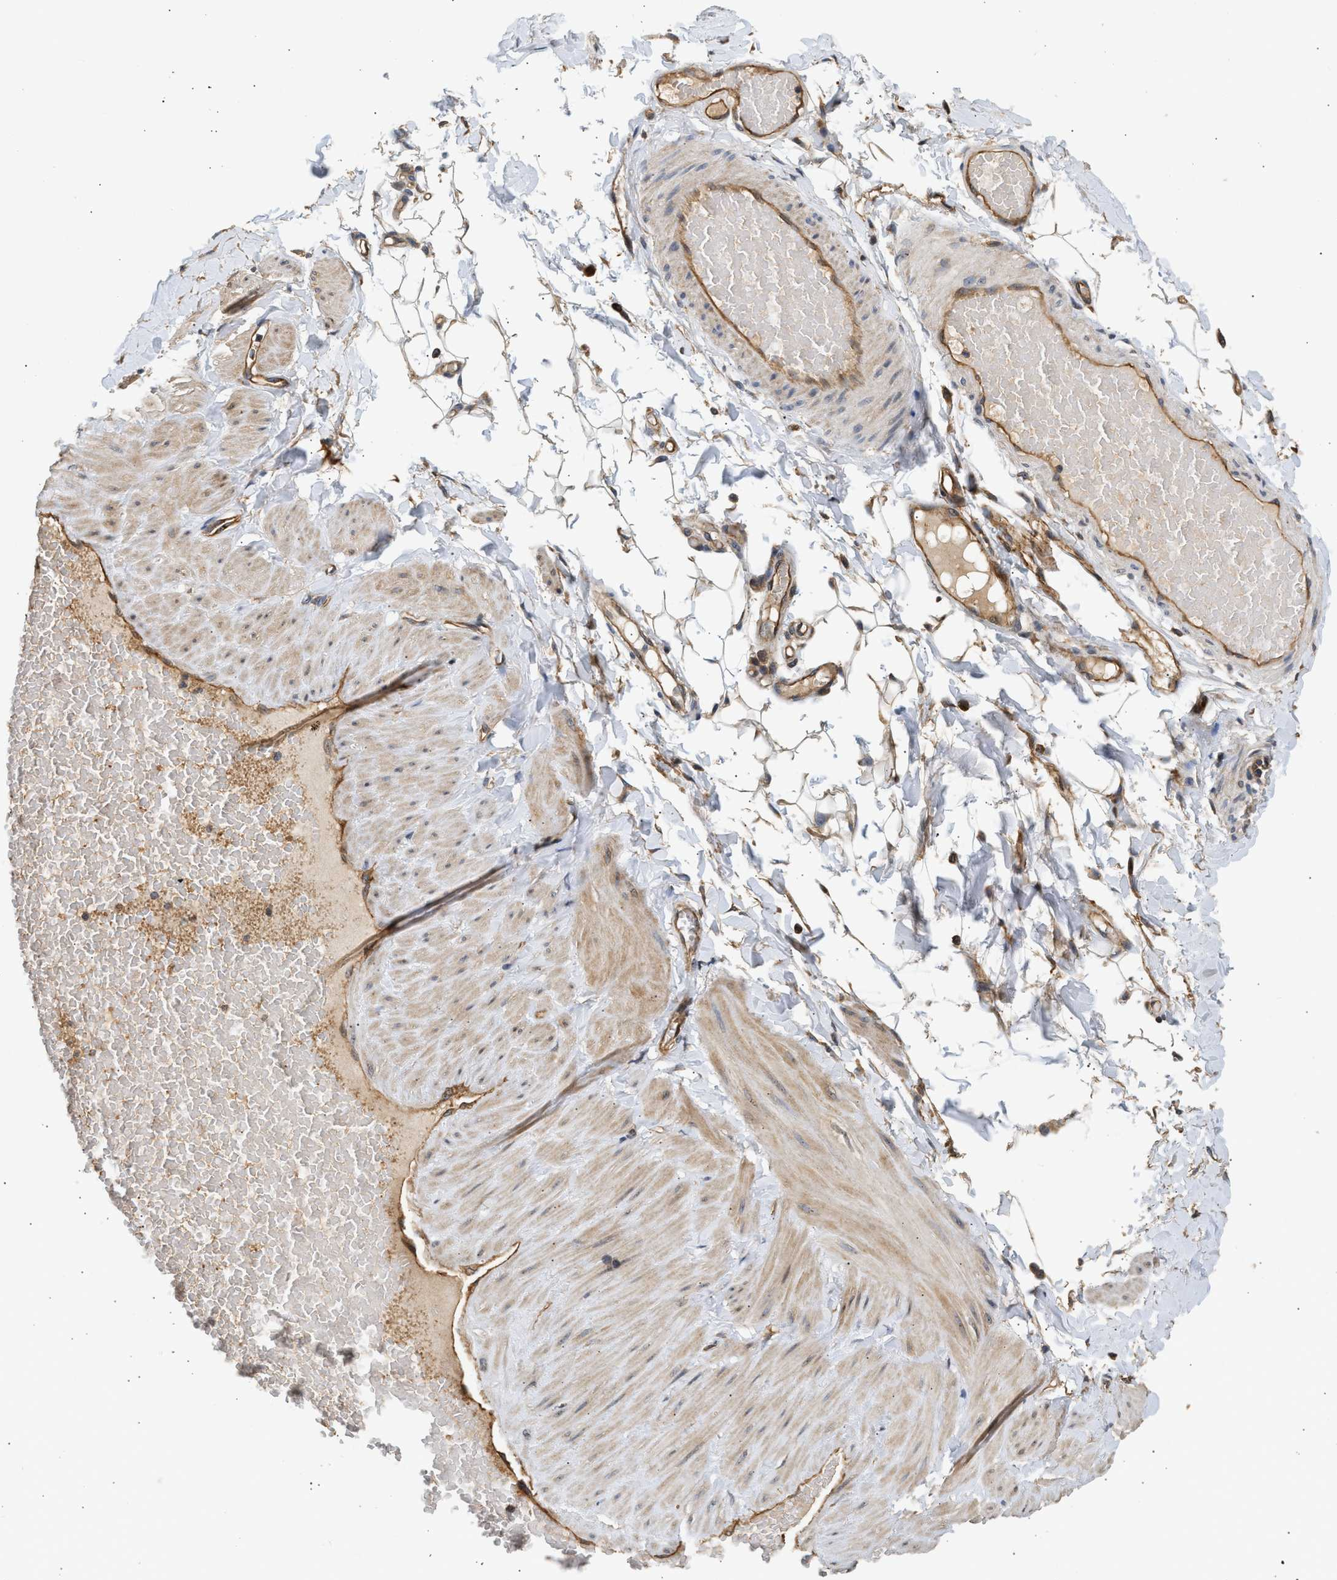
{"staining": {"intensity": "strong", "quantity": ">75%", "location": "cytoplasmic/membranous"}, "tissue": "adipose tissue", "cell_type": "Adipocytes", "image_type": "normal", "snomed": [{"axis": "morphology", "description": "Normal tissue, NOS"}, {"axis": "topography", "description": "Adipose tissue"}, {"axis": "topography", "description": "Vascular tissue"}, {"axis": "topography", "description": "Peripheral nerve tissue"}], "caption": "An immunohistochemistry photomicrograph of benign tissue is shown. Protein staining in brown highlights strong cytoplasmic/membranous positivity in adipose tissue within adipocytes. (Brightfield microscopy of DAB IHC at high magnification).", "gene": "DUSP14", "patient": {"sex": "male", "age": 25}}